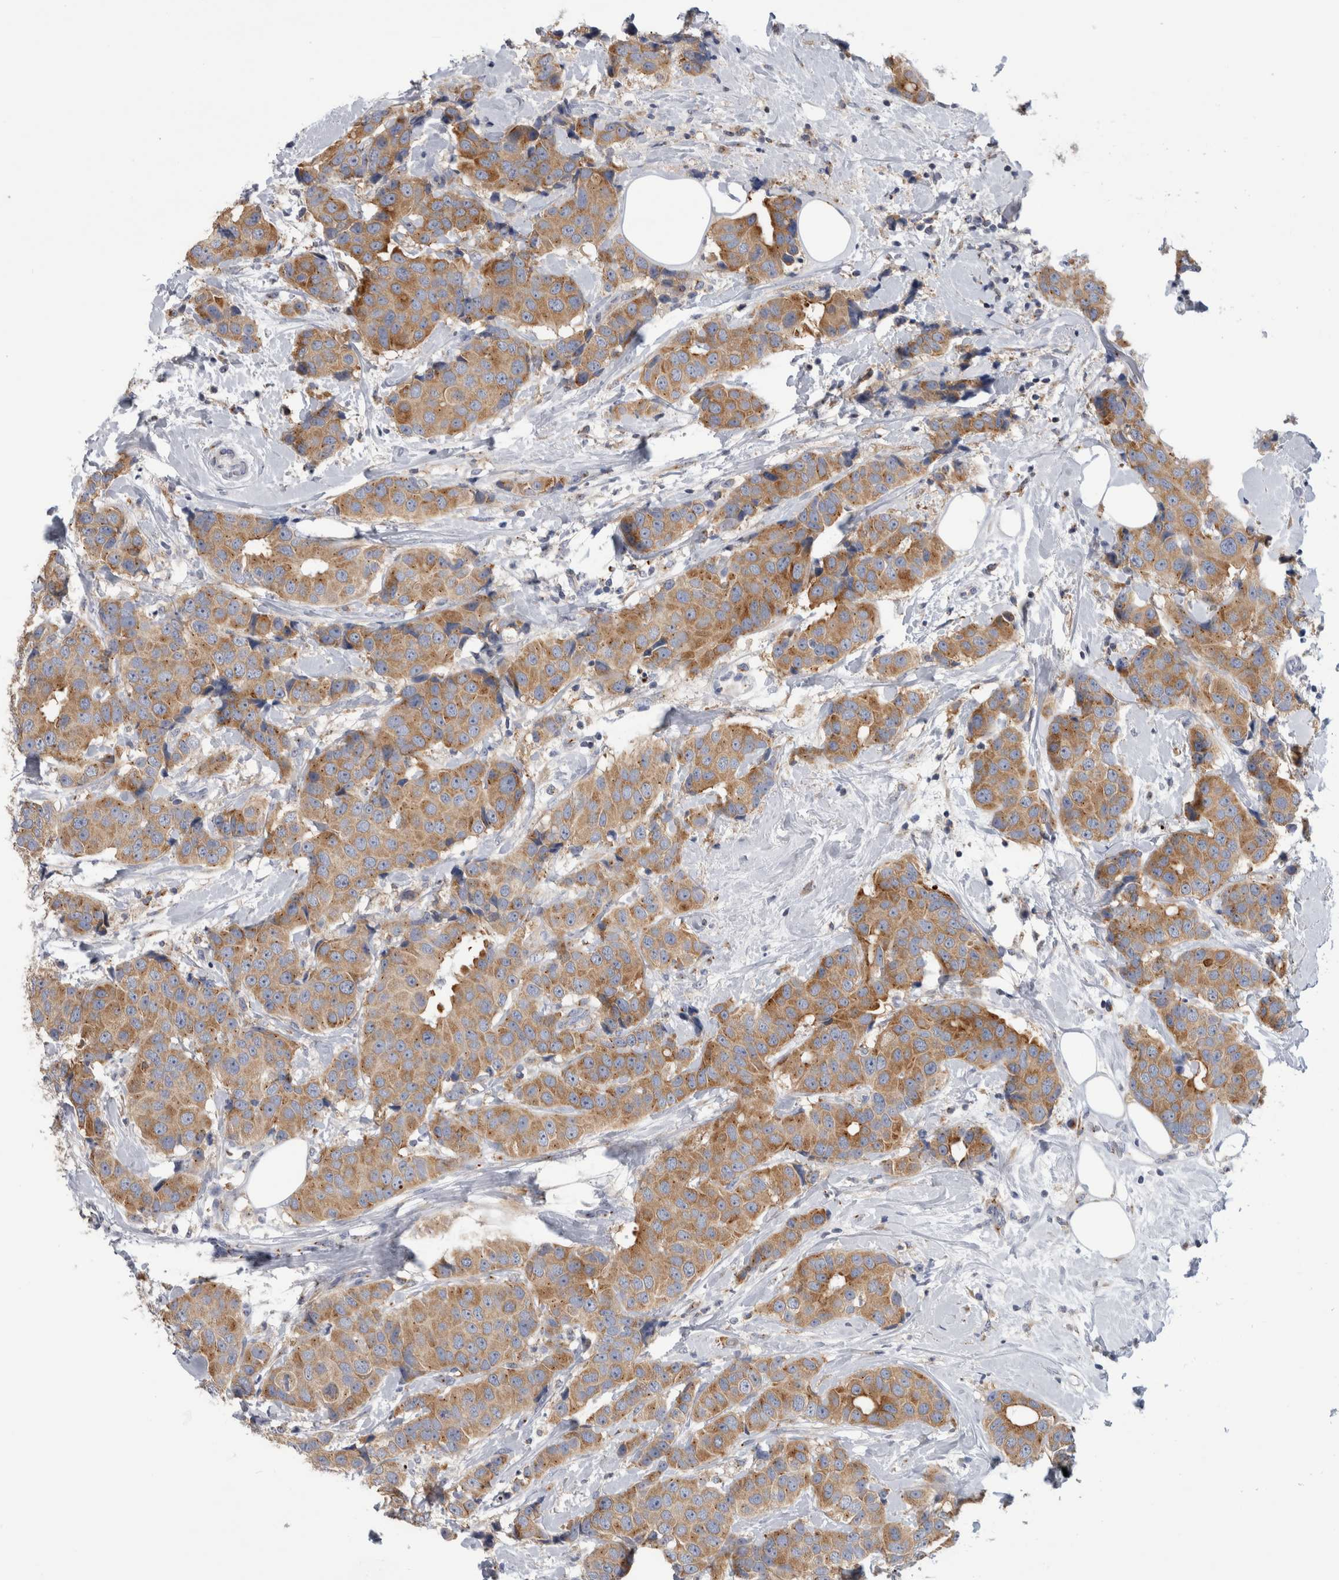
{"staining": {"intensity": "moderate", "quantity": ">75%", "location": "cytoplasmic/membranous"}, "tissue": "breast cancer", "cell_type": "Tumor cells", "image_type": "cancer", "snomed": [{"axis": "morphology", "description": "Normal tissue, NOS"}, {"axis": "morphology", "description": "Duct carcinoma"}, {"axis": "topography", "description": "Breast"}], "caption": "Approximately >75% of tumor cells in human breast infiltrating ductal carcinoma display moderate cytoplasmic/membranous protein expression as visualized by brown immunohistochemical staining.", "gene": "AKAP9", "patient": {"sex": "female", "age": 39}}